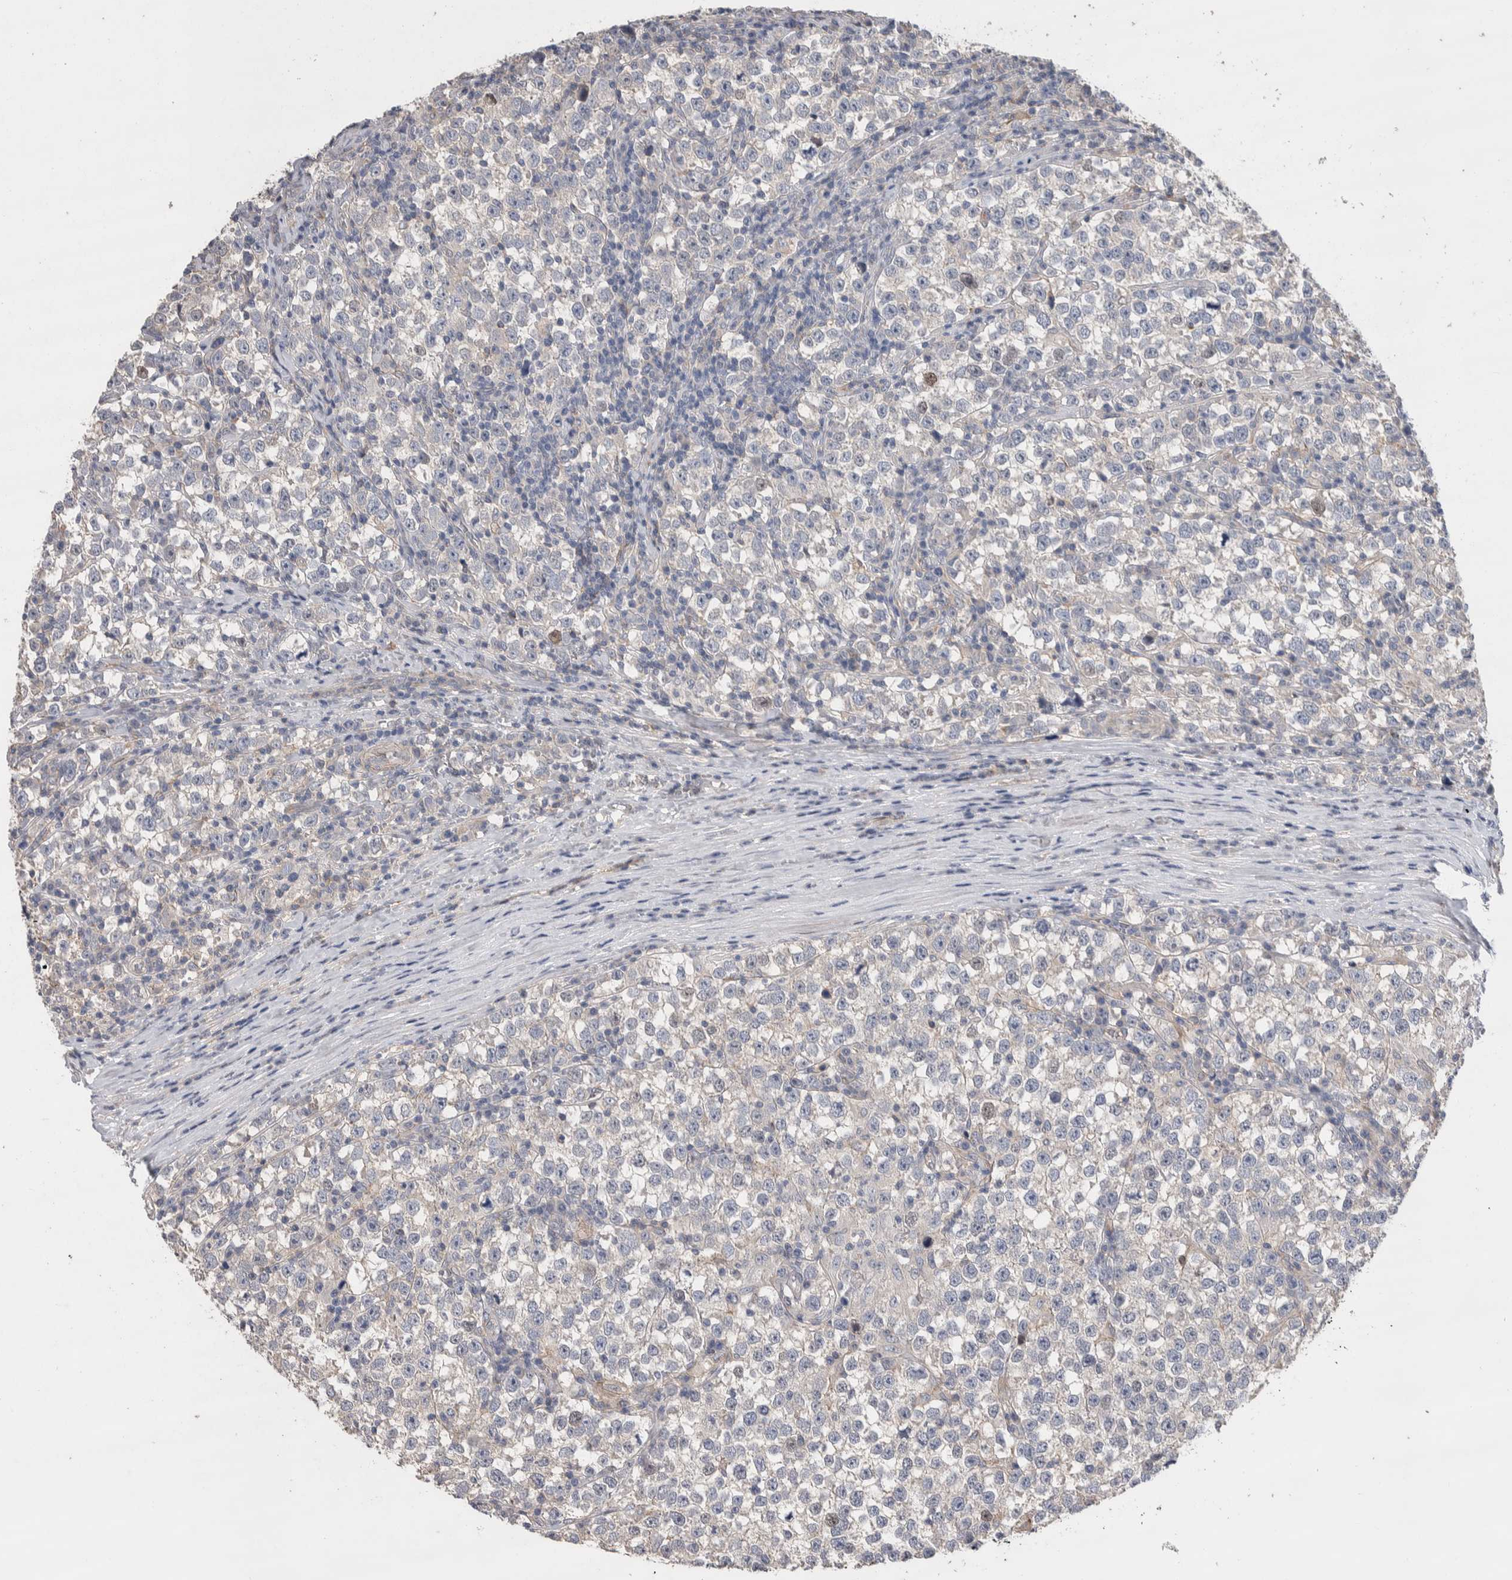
{"staining": {"intensity": "weak", "quantity": "<25%", "location": "nuclear"}, "tissue": "testis cancer", "cell_type": "Tumor cells", "image_type": "cancer", "snomed": [{"axis": "morphology", "description": "Normal tissue, NOS"}, {"axis": "morphology", "description": "Seminoma, NOS"}, {"axis": "topography", "description": "Testis"}], "caption": "Seminoma (testis) was stained to show a protein in brown. There is no significant expression in tumor cells.", "gene": "GCNA", "patient": {"sex": "male", "age": 43}}